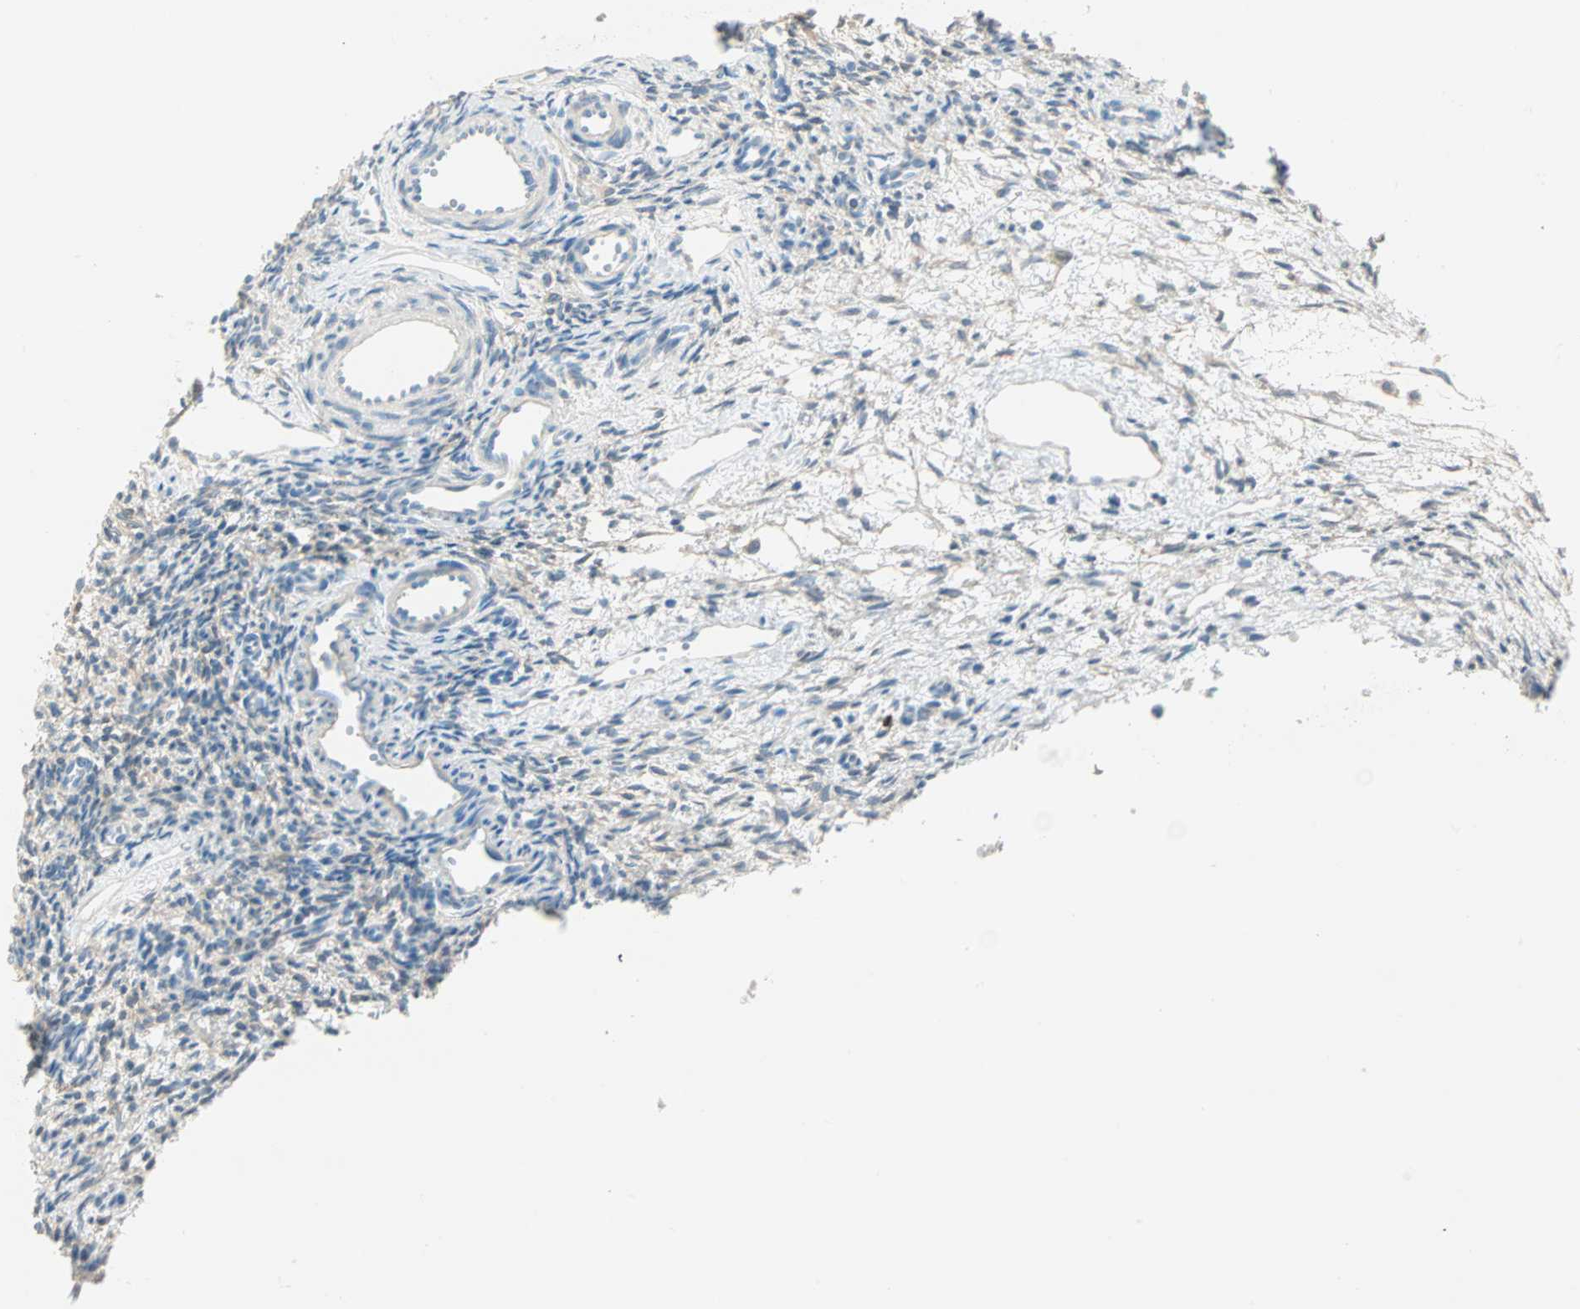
{"staining": {"intensity": "weak", "quantity": "<25%", "location": "cytoplasmic/membranous"}, "tissue": "ovary", "cell_type": "Ovarian stroma cells", "image_type": "normal", "snomed": [{"axis": "morphology", "description": "Normal tissue, NOS"}, {"axis": "topography", "description": "Ovary"}], "caption": "IHC image of normal ovary: human ovary stained with DAB (3,3'-diaminobenzidine) displays no significant protein positivity in ovarian stroma cells. (DAB immunohistochemistry (IHC) visualized using brightfield microscopy, high magnification).", "gene": "ATF6", "patient": {"sex": "female", "age": 33}}